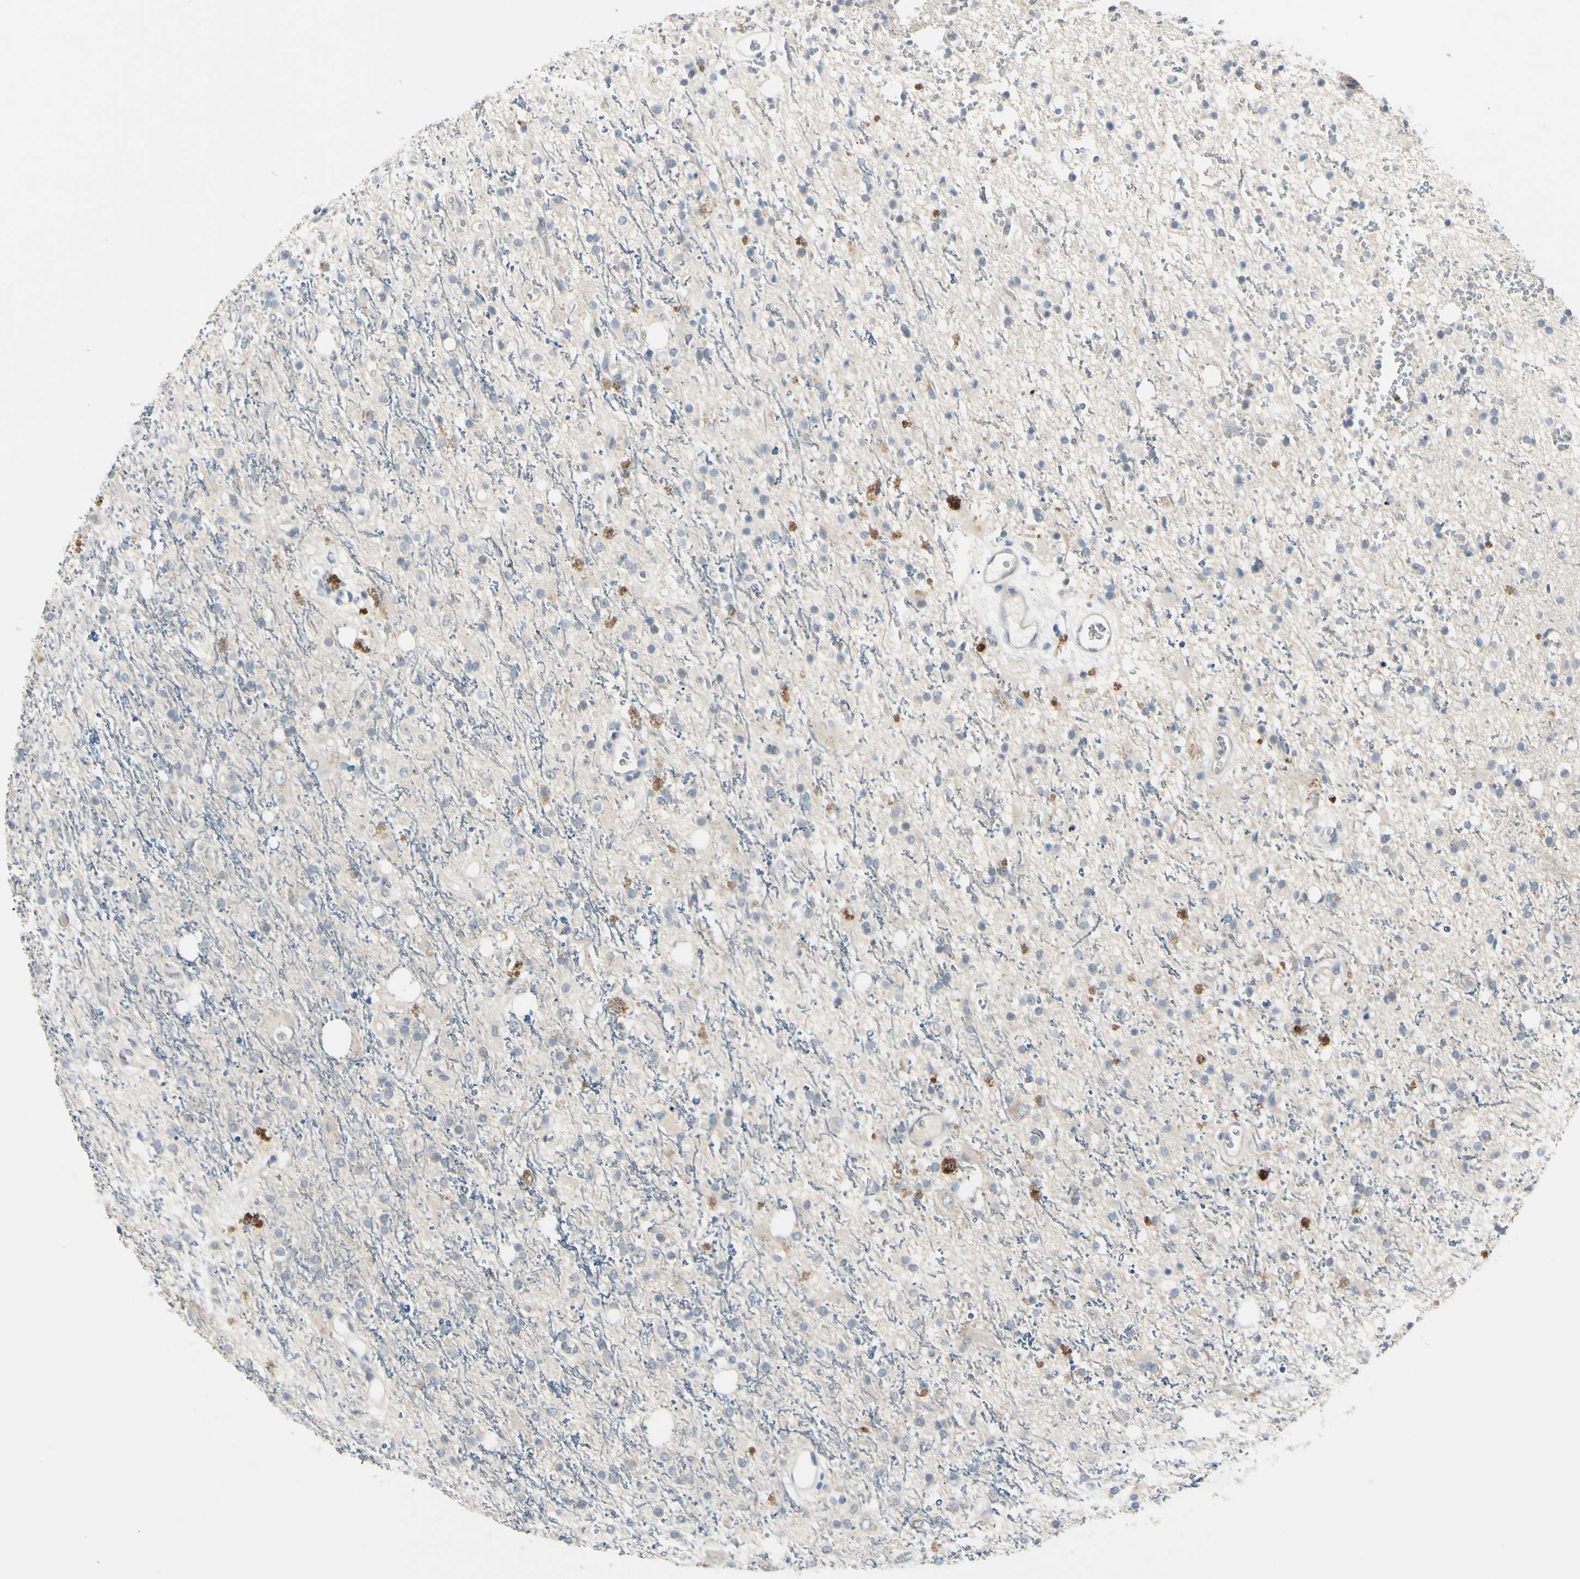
{"staining": {"intensity": "negative", "quantity": "none", "location": "none"}, "tissue": "glioma", "cell_type": "Tumor cells", "image_type": "cancer", "snomed": [{"axis": "morphology", "description": "Glioma, malignant, High grade"}, {"axis": "topography", "description": "Brain"}], "caption": "An image of human malignant glioma (high-grade) is negative for staining in tumor cells.", "gene": "ETNK1", "patient": {"sex": "male", "age": 47}}